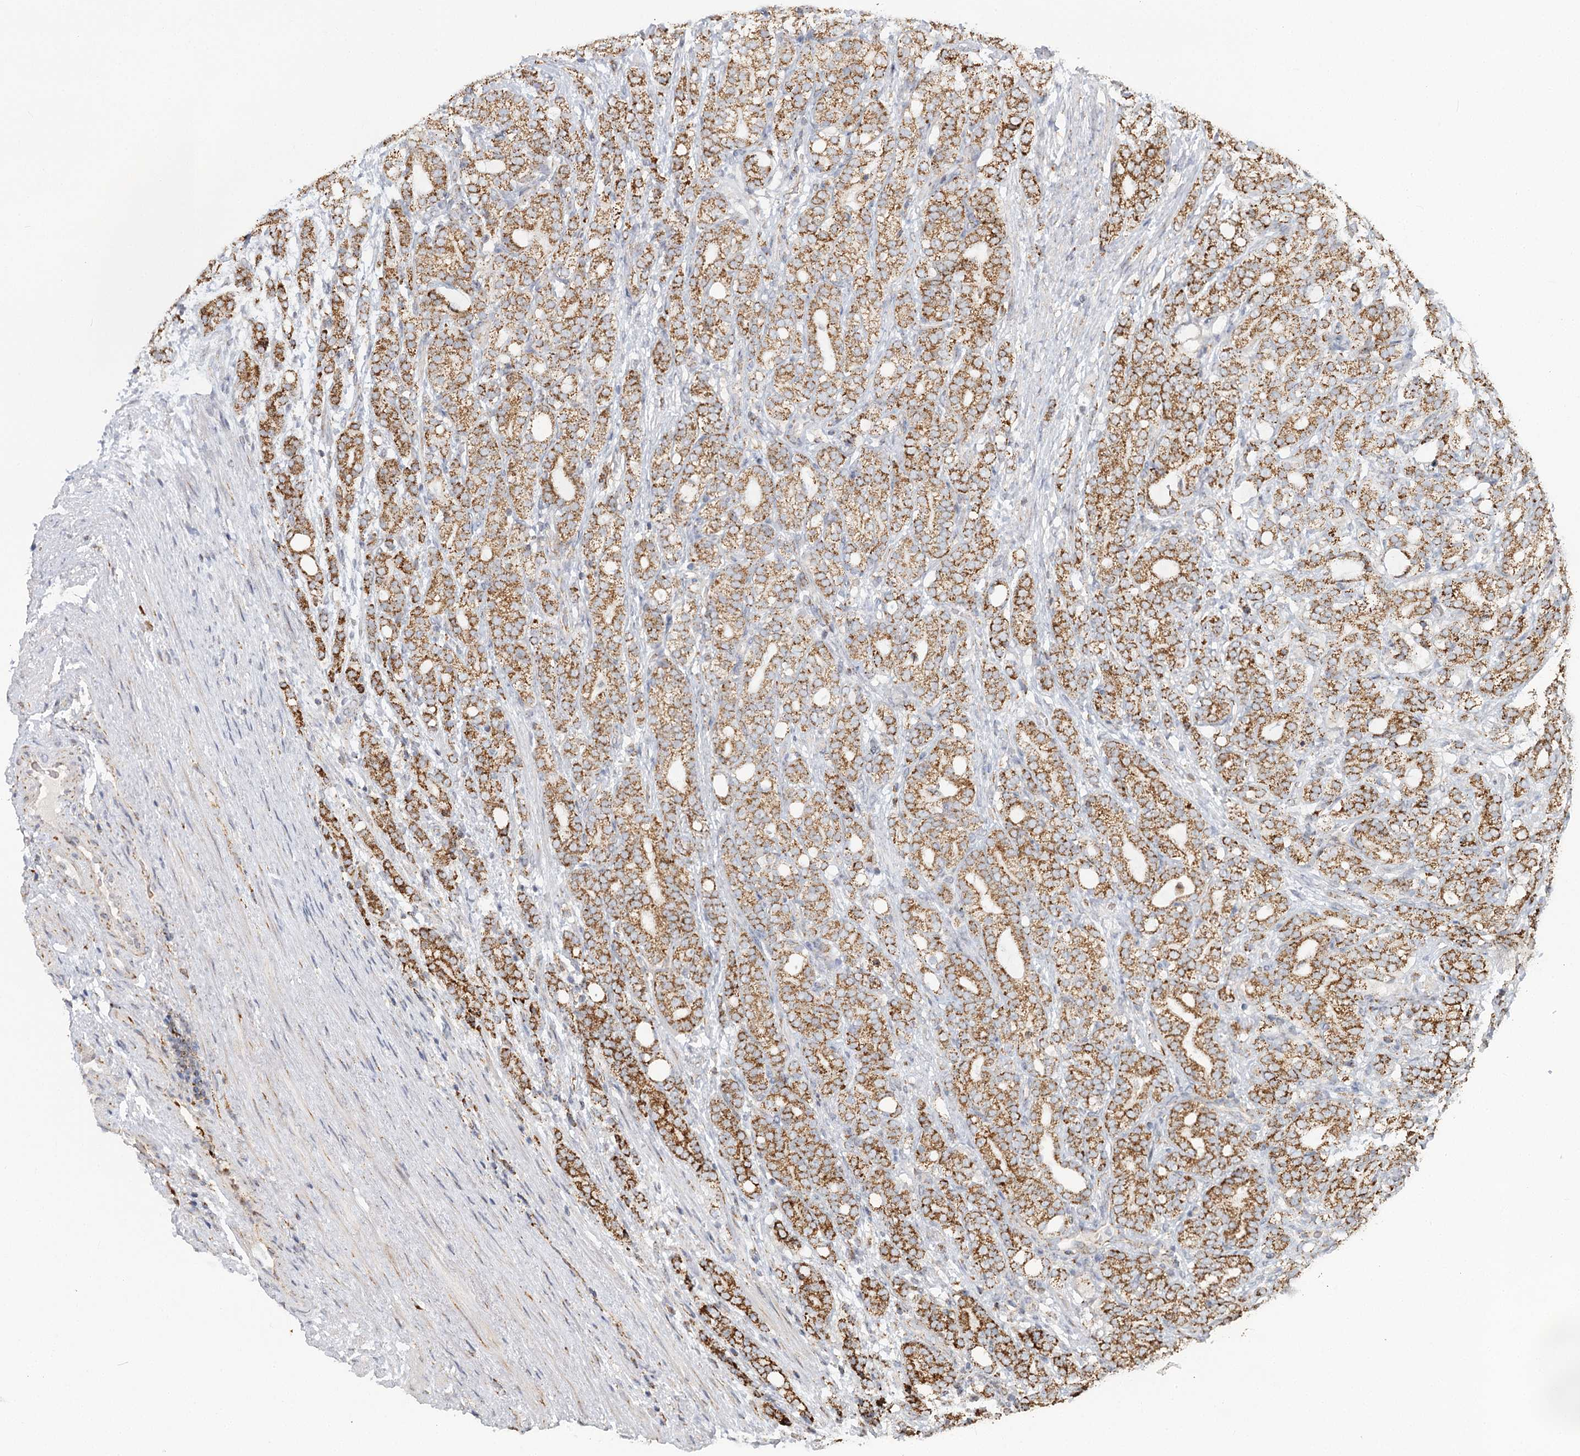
{"staining": {"intensity": "strong", "quantity": ">75%", "location": "cytoplasmic/membranous"}, "tissue": "prostate cancer", "cell_type": "Tumor cells", "image_type": "cancer", "snomed": [{"axis": "morphology", "description": "Adenocarcinoma, High grade"}, {"axis": "topography", "description": "Prostate"}], "caption": "Immunohistochemistry micrograph of neoplastic tissue: prostate cancer (high-grade adenocarcinoma) stained using immunohistochemistry (IHC) displays high levels of strong protein expression localized specifically in the cytoplasmic/membranous of tumor cells, appearing as a cytoplasmic/membranous brown color.", "gene": "TAS1R1", "patient": {"sex": "male", "age": 57}}